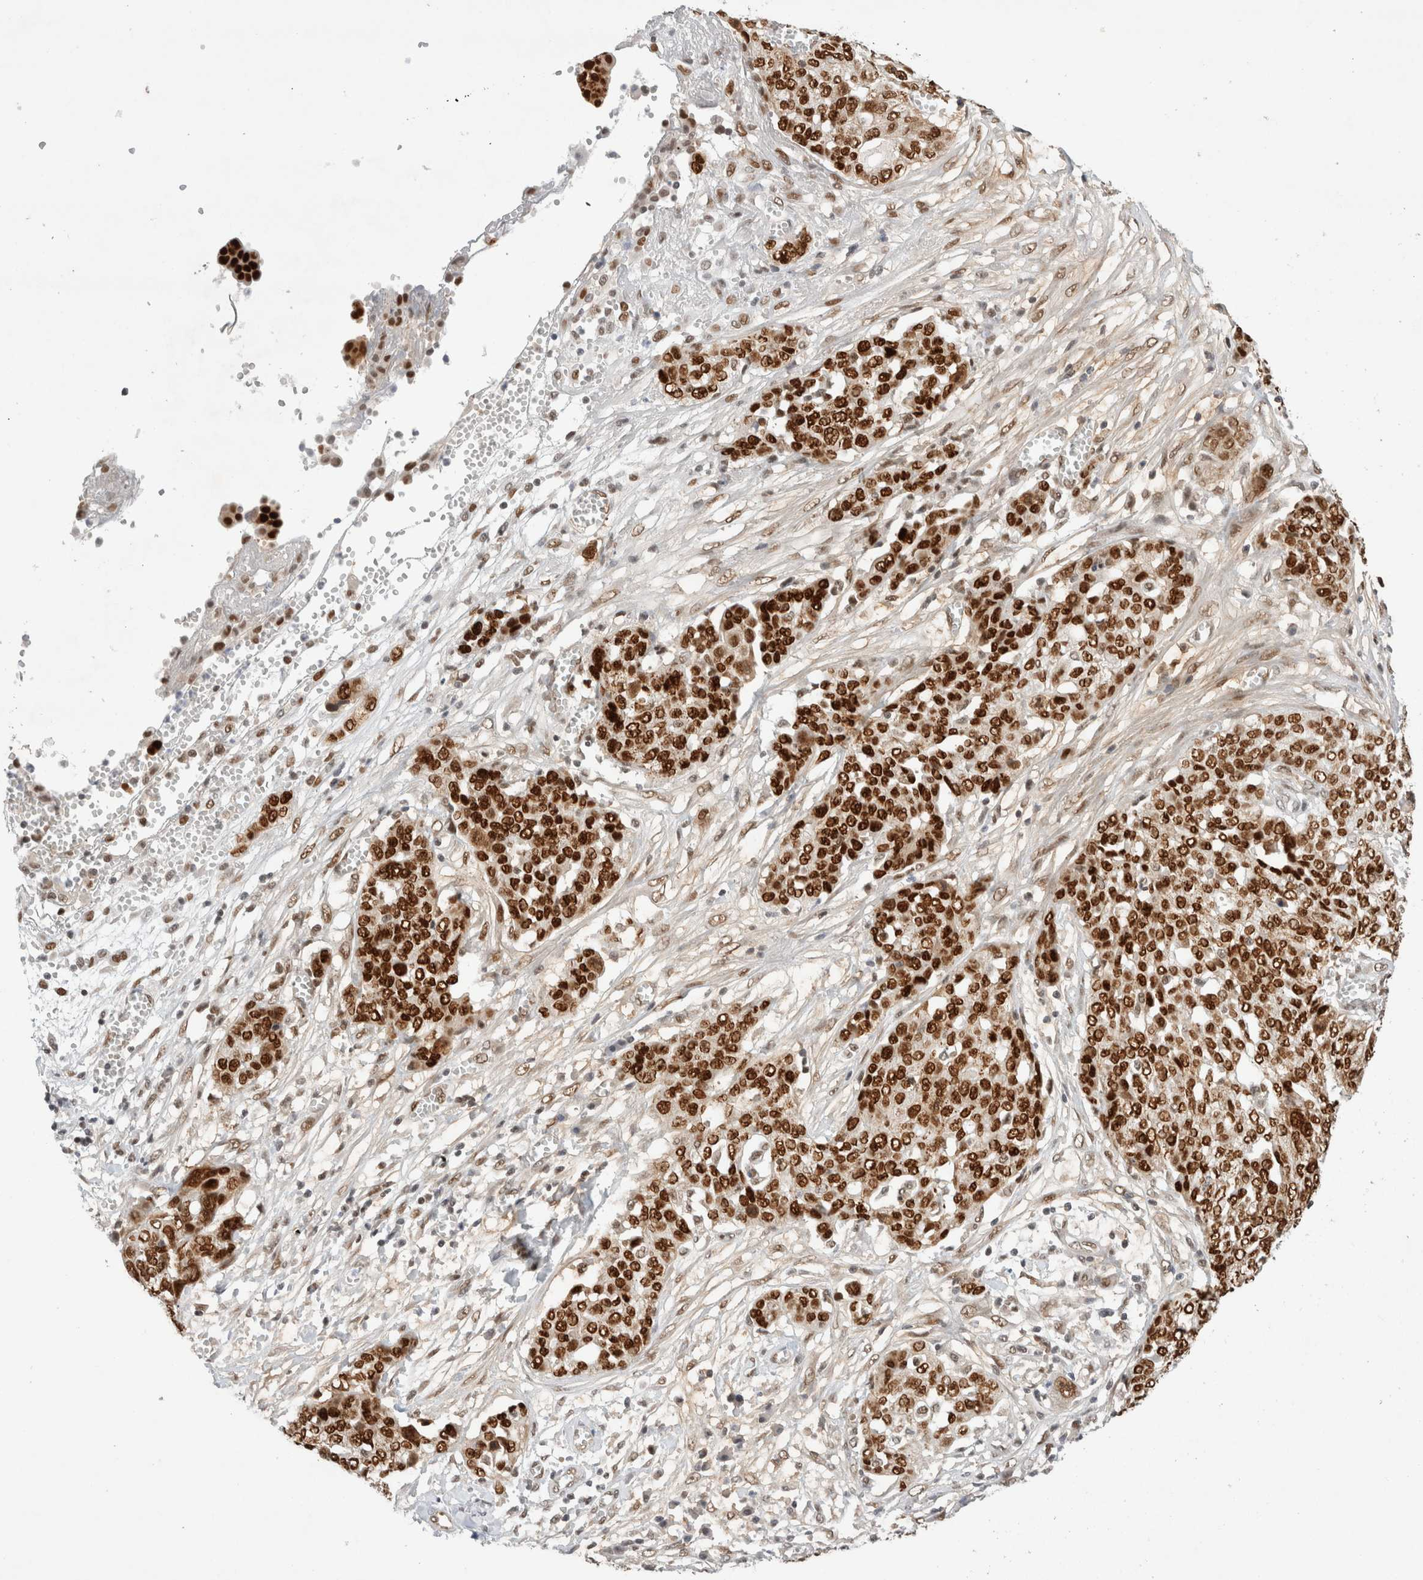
{"staining": {"intensity": "strong", "quantity": ">75%", "location": "nuclear"}, "tissue": "ovarian cancer", "cell_type": "Tumor cells", "image_type": "cancer", "snomed": [{"axis": "morphology", "description": "Cystadenocarcinoma, serous, NOS"}, {"axis": "topography", "description": "Soft tissue"}, {"axis": "topography", "description": "Ovary"}], "caption": "High-magnification brightfield microscopy of serous cystadenocarcinoma (ovarian) stained with DAB (3,3'-diaminobenzidine) (brown) and counterstained with hematoxylin (blue). tumor cells exhibit strong nuclear expression is seen in approximately>75% of cells. (brown staining indicates protein expression, while blue staining denotes nuclei).", "gene": "GTF2I", "patient": {"sex": "female", "age": 57}}